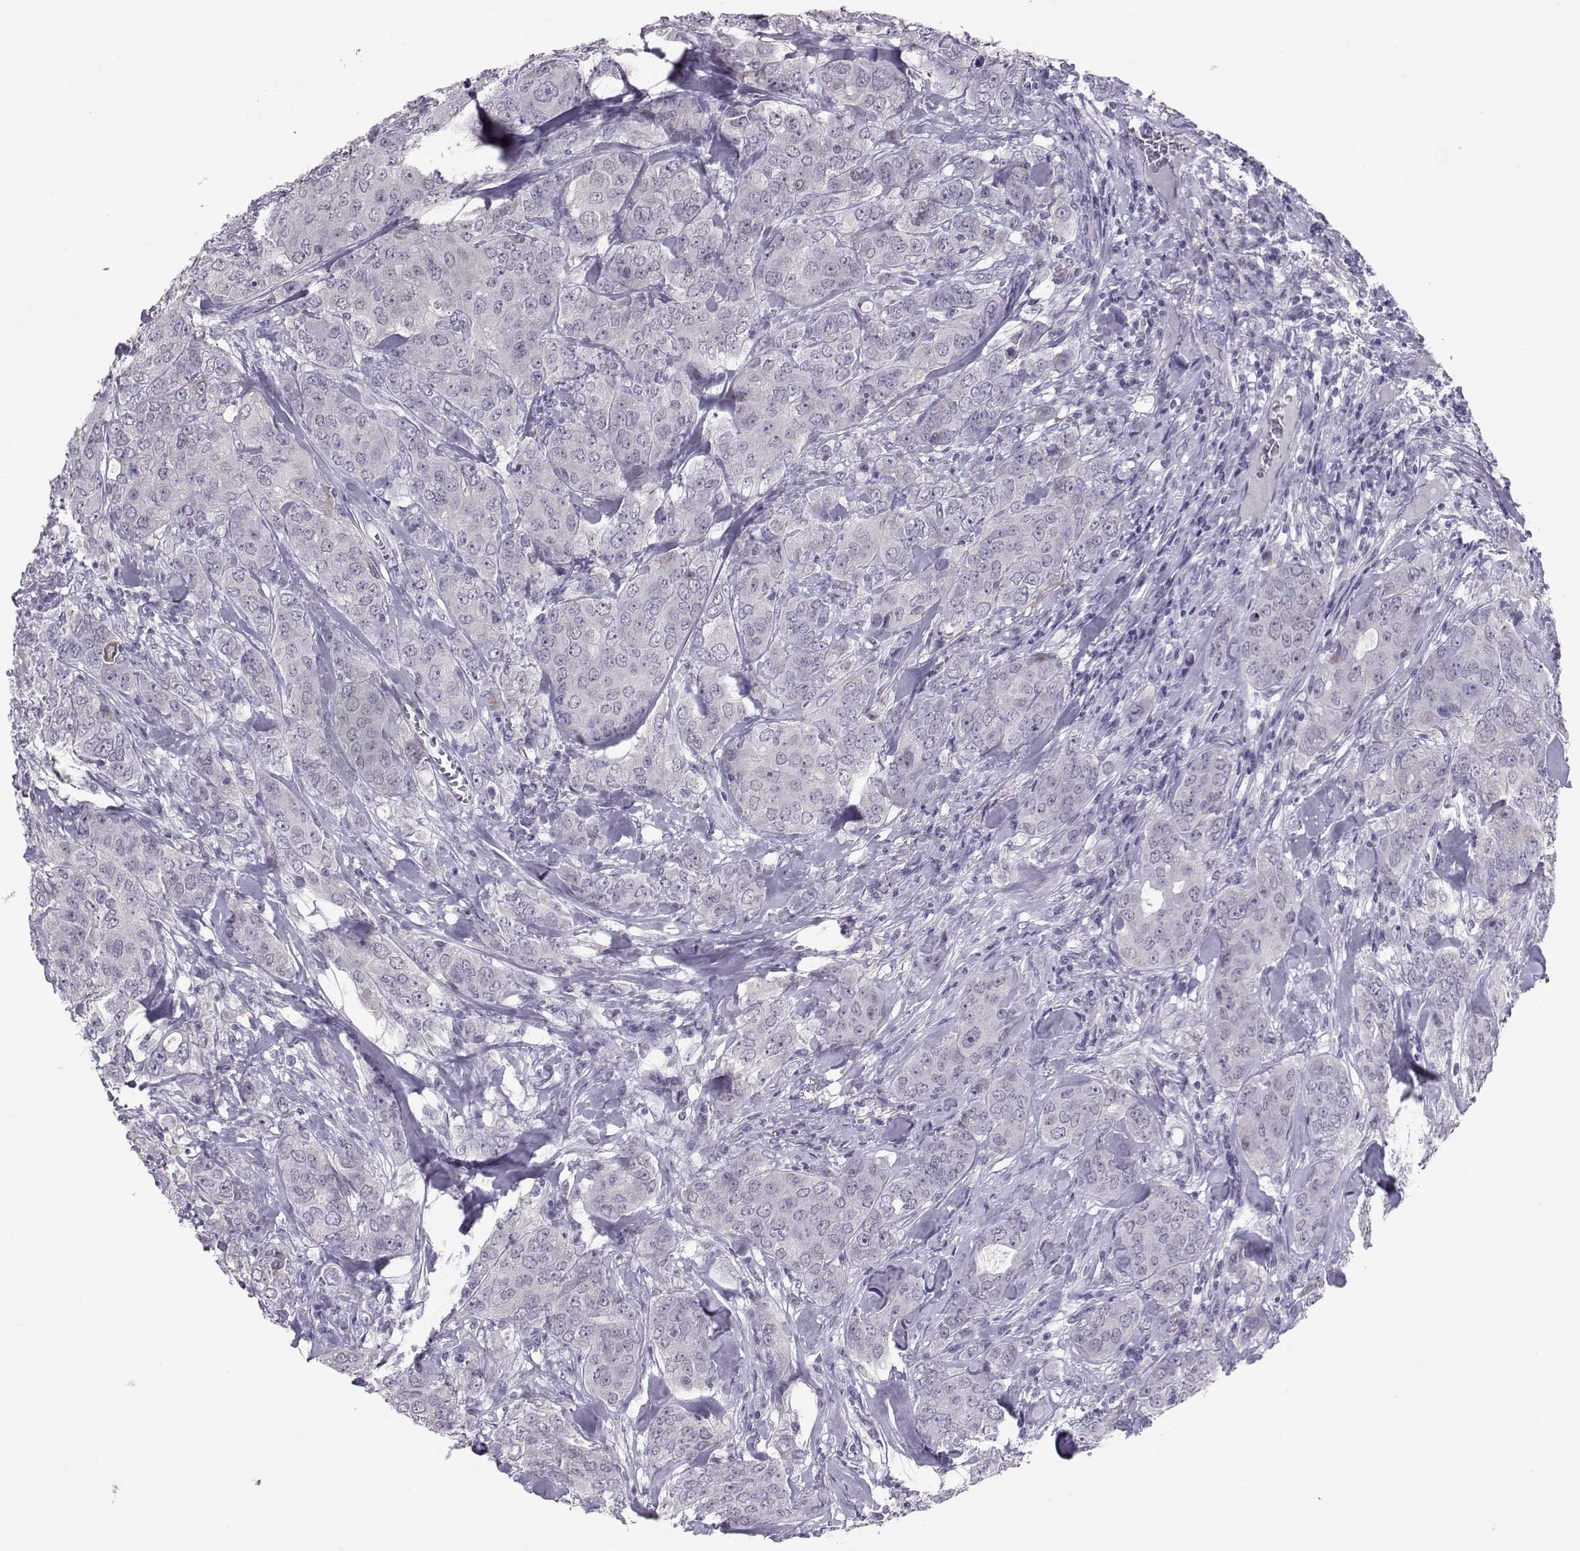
{"staining": {"intensity": "negative", "quantity": "none", "location": "none"}, "tissue": "breast cancer", "cell_type": "Tumor cells", "image_type": "cancer", "snomed": [{"axis": "morphology", "description": "Duct carcinoma"}, {"axis": "topography", "description": "Breast"}], "caption": "A photomicrograph of human breast cancer (infiltrating ductal carcinoma) is negative for staining in tumor cells.", "gene": "DNAAF1", "patient": {"sex": "female", "age": 43}}